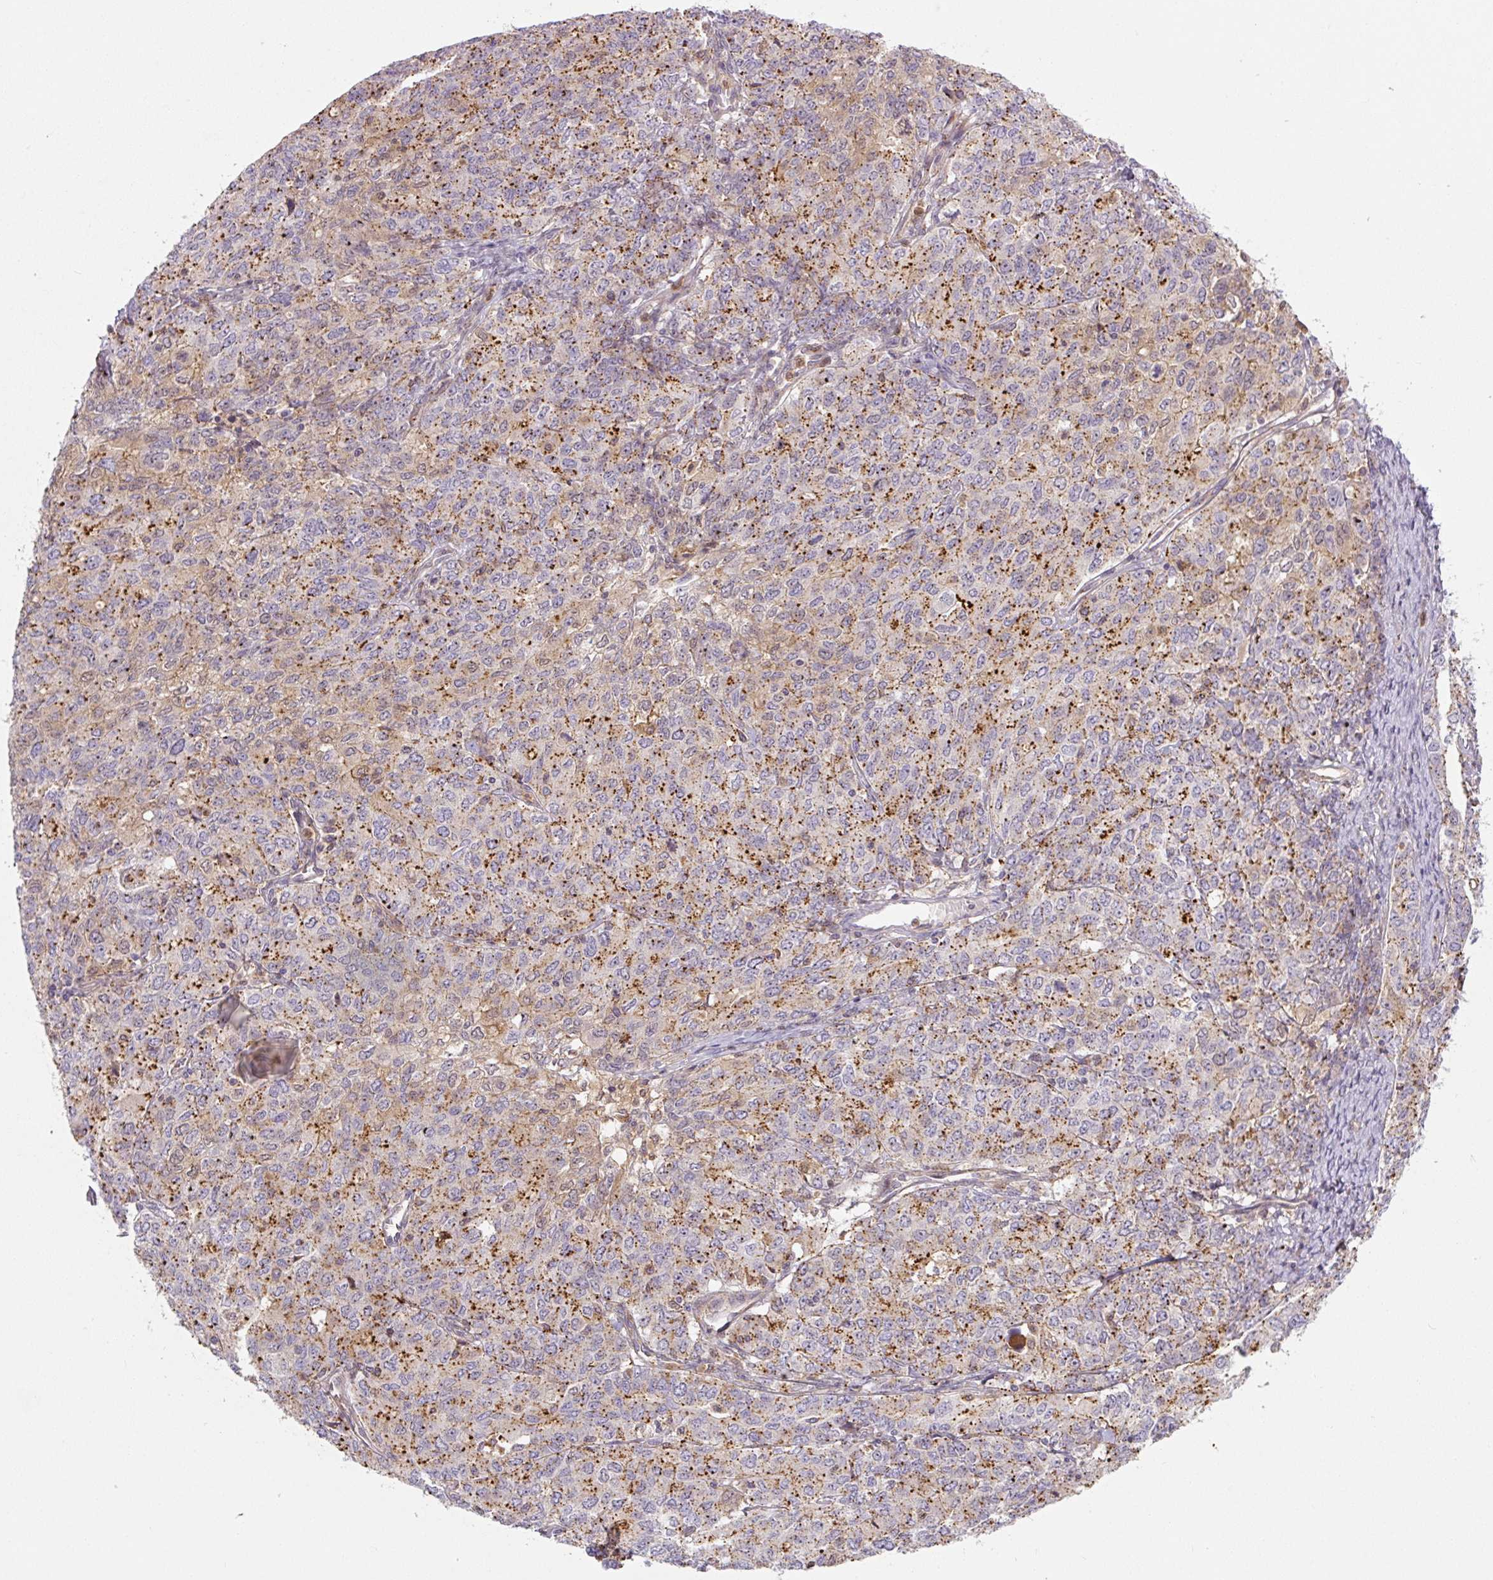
{"staining": {"intensity": "moderate", "quantity": ">75%", "location": "cytoplasmic/membranous"}, "tissue": "ovarian cancer", "cell_type": "Tumor cells", "image_type": "cancer", "snomed": [{"axis": "morphology", "description": "Carcinoma, endometroid"}, {"axis": "topography", "description": "Ovary"}], "caption": "Immunohistochemical staining of ovarian cancer demonstrates medium levels of moderate cytoplasmic/membranous staining in about >75% of tumor cells.", "gene": "ZSWIM7", "patient": {"sex": "female", "age": 62}}